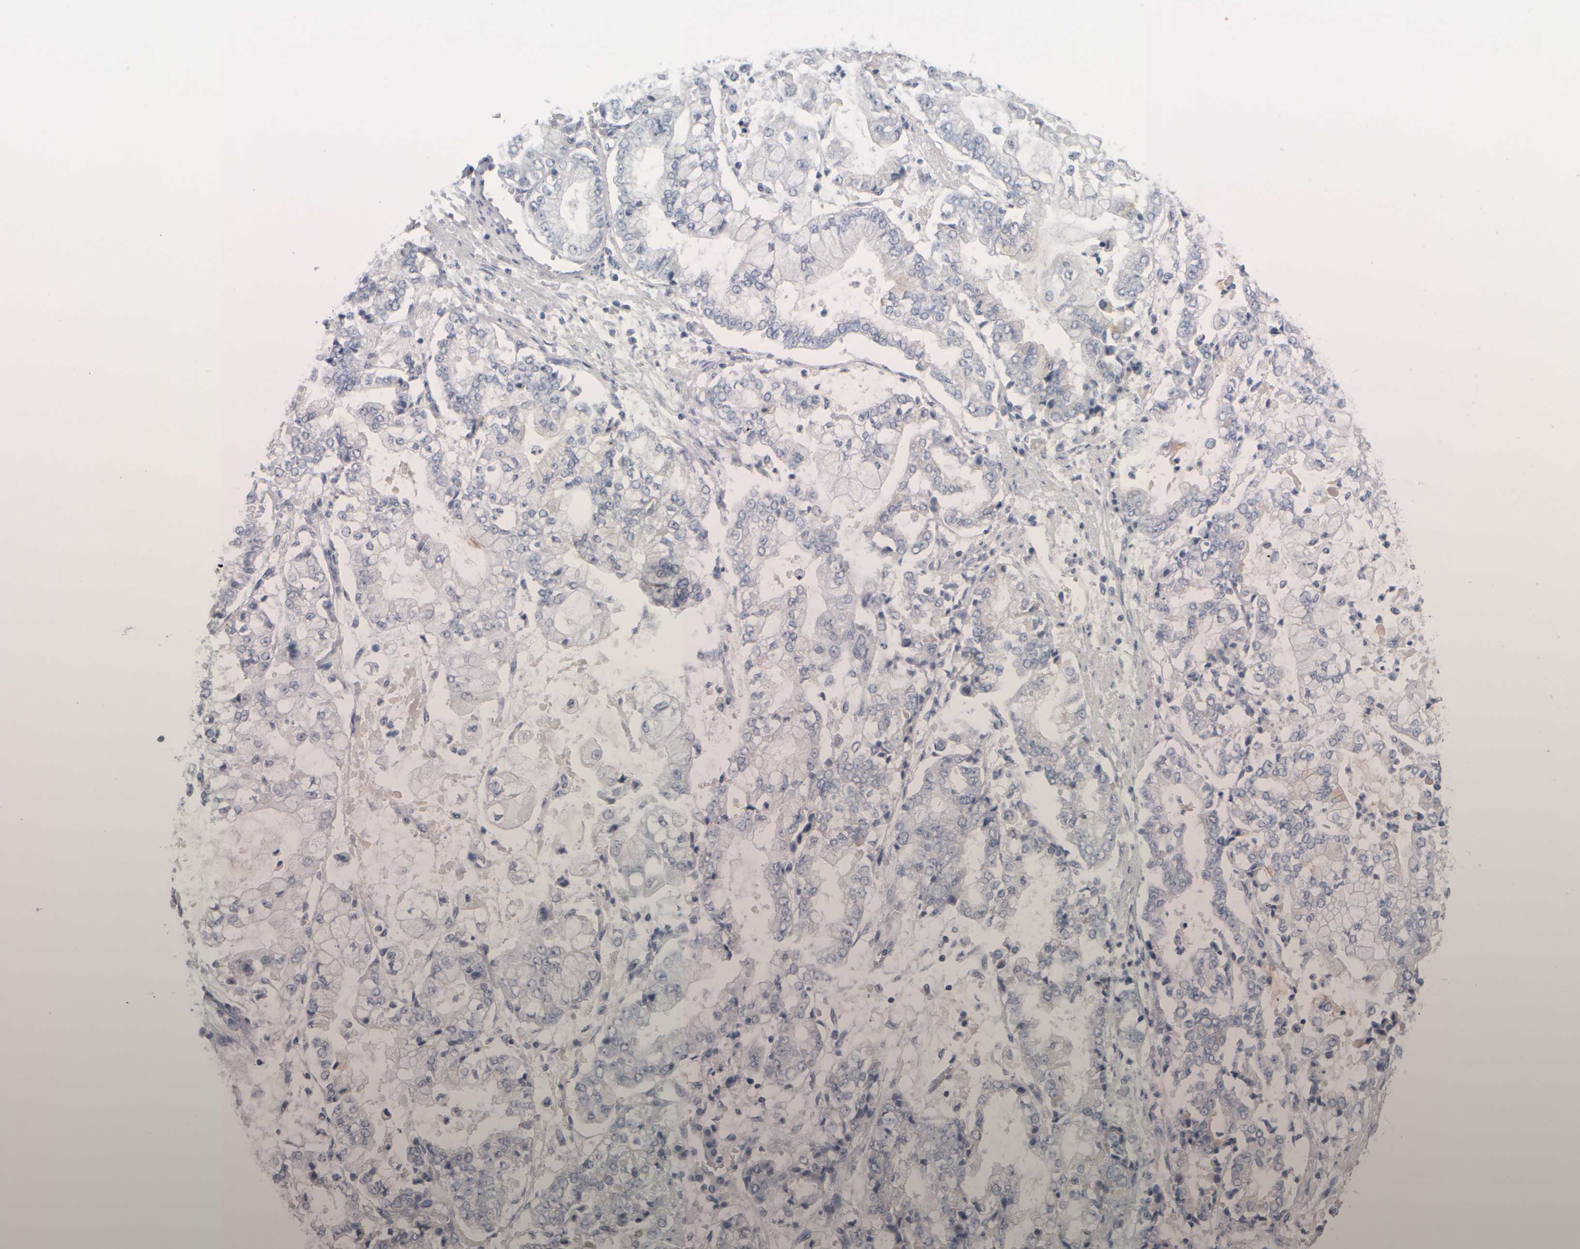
{"staining": {"intensity": "negative", "quantity": "none", "location": "none"}, "tissue": "stomach cancer", "cell_type": "Tumor cells", "image_type": "cancer", "snomed": [{"axis": "morphology", "description": "Adenocarcinoma, NOS"}, {"axis": "topography", "description": "Stomach"}], "caption": "Stomach adenocarcinoma was stained to show a protein in brown. There is no significant positivity in tumor cells.", "gene": "EPHX2", "patient": {"sex": "male", "age": 76}}